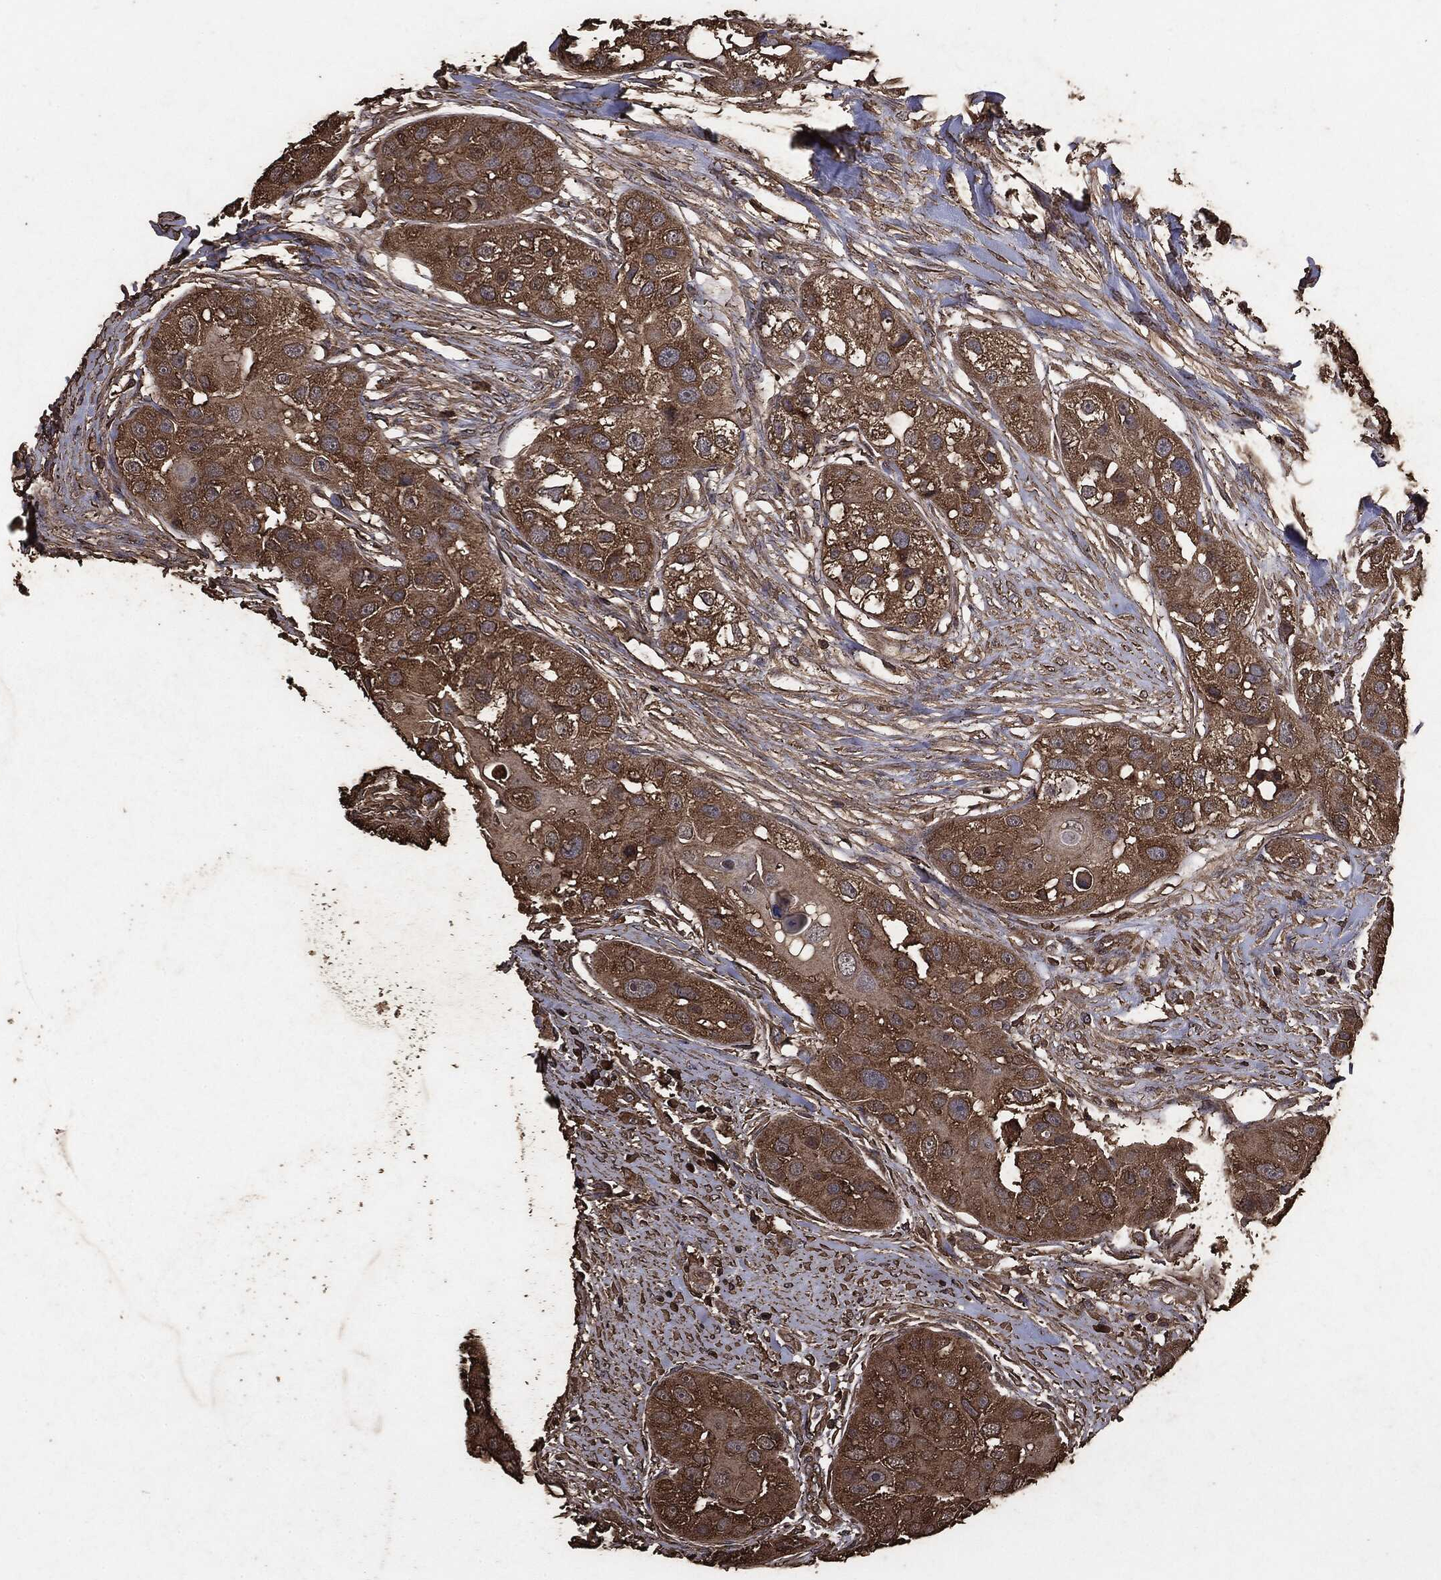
{"staining": {"intensity": "moderate", "quantity": ">75%", "location": "cytoplasmic/membranous"}, "tissue": "head and neck cancer", "cell_type": "Tumor cells", "image_type": "cancer", "snomed": [{"axis": "morphology", "description": "Normal tissue, NOS"}, {"axis": "morphology", "description": "Squamous cell carcinoma, NOS"}, {"axis": "topography", "description": "Skeletal muscle"}, {"axis": "topography", "description": "Head-Neck"}], "caption": "Immunohistochemical staining of squamous cell carcinoma (head and neck) exhibits moderate cytoplasmic/membranous protein positivity in about >75% of tumor cells. (DAB = brown stain, brightfield microscopy at high magnification).", "gene": "MTOR", "patient": {"sex": "male", "age": 51}}